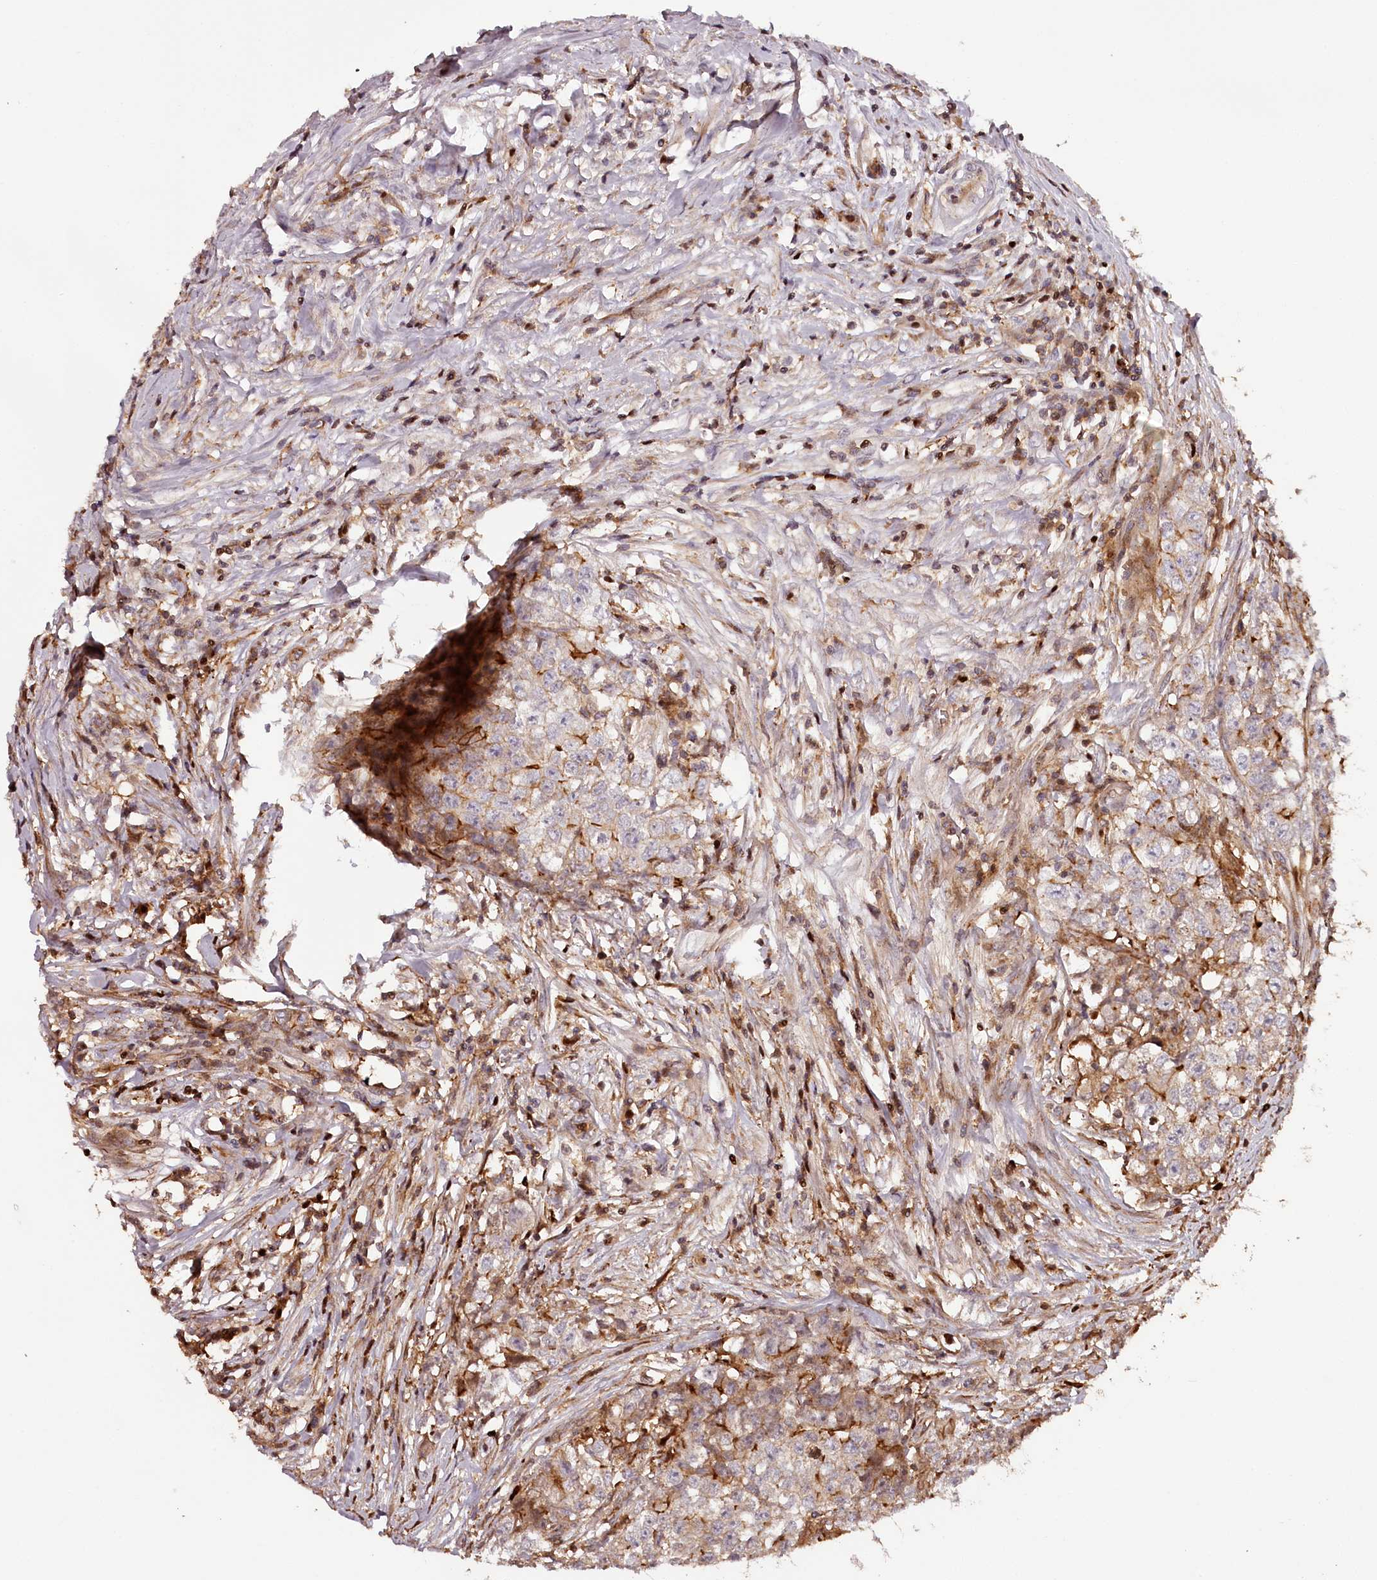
{"staining": {"intensity": "moderate", "quantity": "25%-75%", "location": "cytoplasmic/membranous"}, "tissue": "testis cancer", "cell_type": "Tumor cells", "image_type": "cancer", "snomed": [{"axis": "morphology", "description": "Seminoma, NOS"}, {"axis": "morphology", "description": "Carcinoma, Embryonal, NOS"}, {"axis": "topography", "description": "Testis"}], "caption": "A micrograph of testis seminoma stained for a protein exhibits moderate cytoplasmic/membranous brown staining in tumor cells.", "gene": "KIF14", "patient": {"sex": "male", "age": 43}}